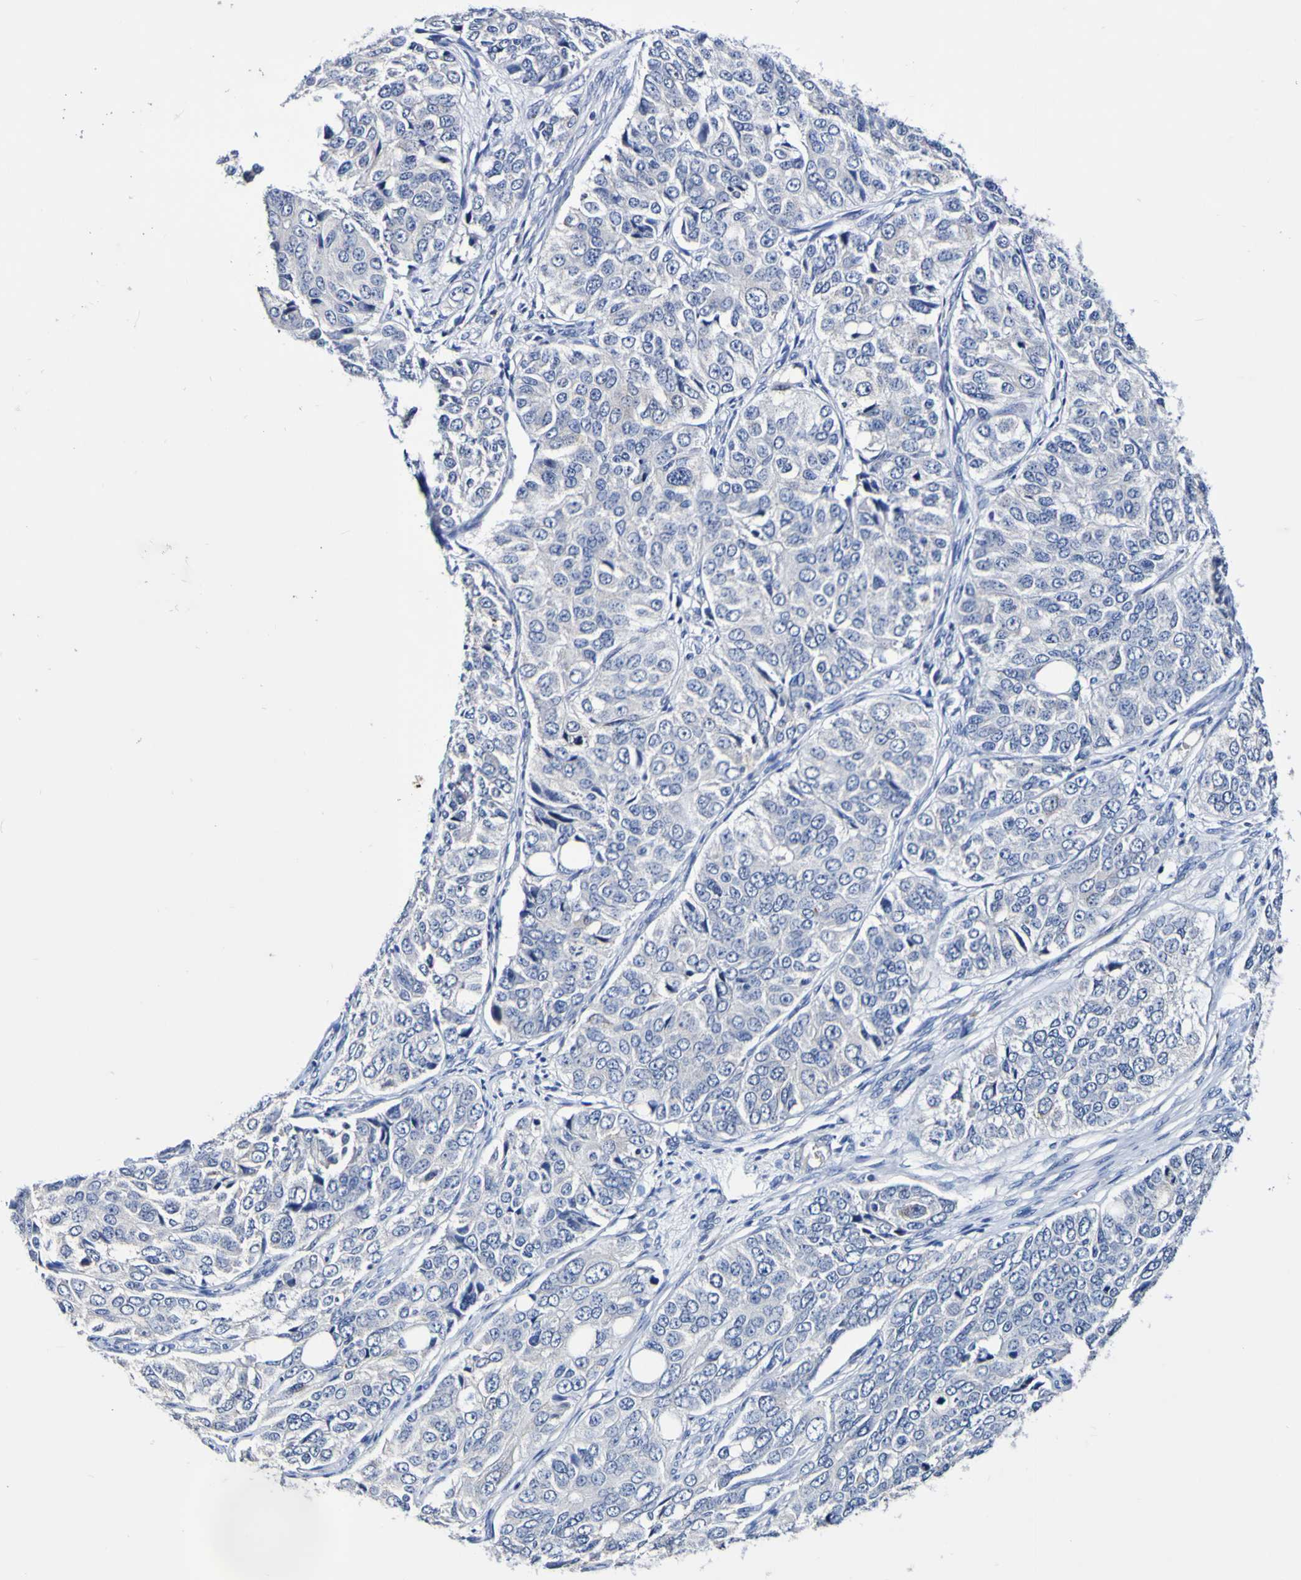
{"staining": {"intensity": "negative", "quantity": "none", "location": "none"}, "tissue": "ovarian cancer", "cell_type": "Tumor cells", "image_type": "cancer", "snomed": [{"axis": "morphology", "description": "Carcinoma, endometroid"}, {"axis": "topography", "description": "Ovary"}], "caption": "An IHC micrograph of ovarian cancer is shown. There is no staining in tumor cells of ovarian cancer.", "gene": "ACVR1C", "patient": {"sex": "female", "age": 51}}